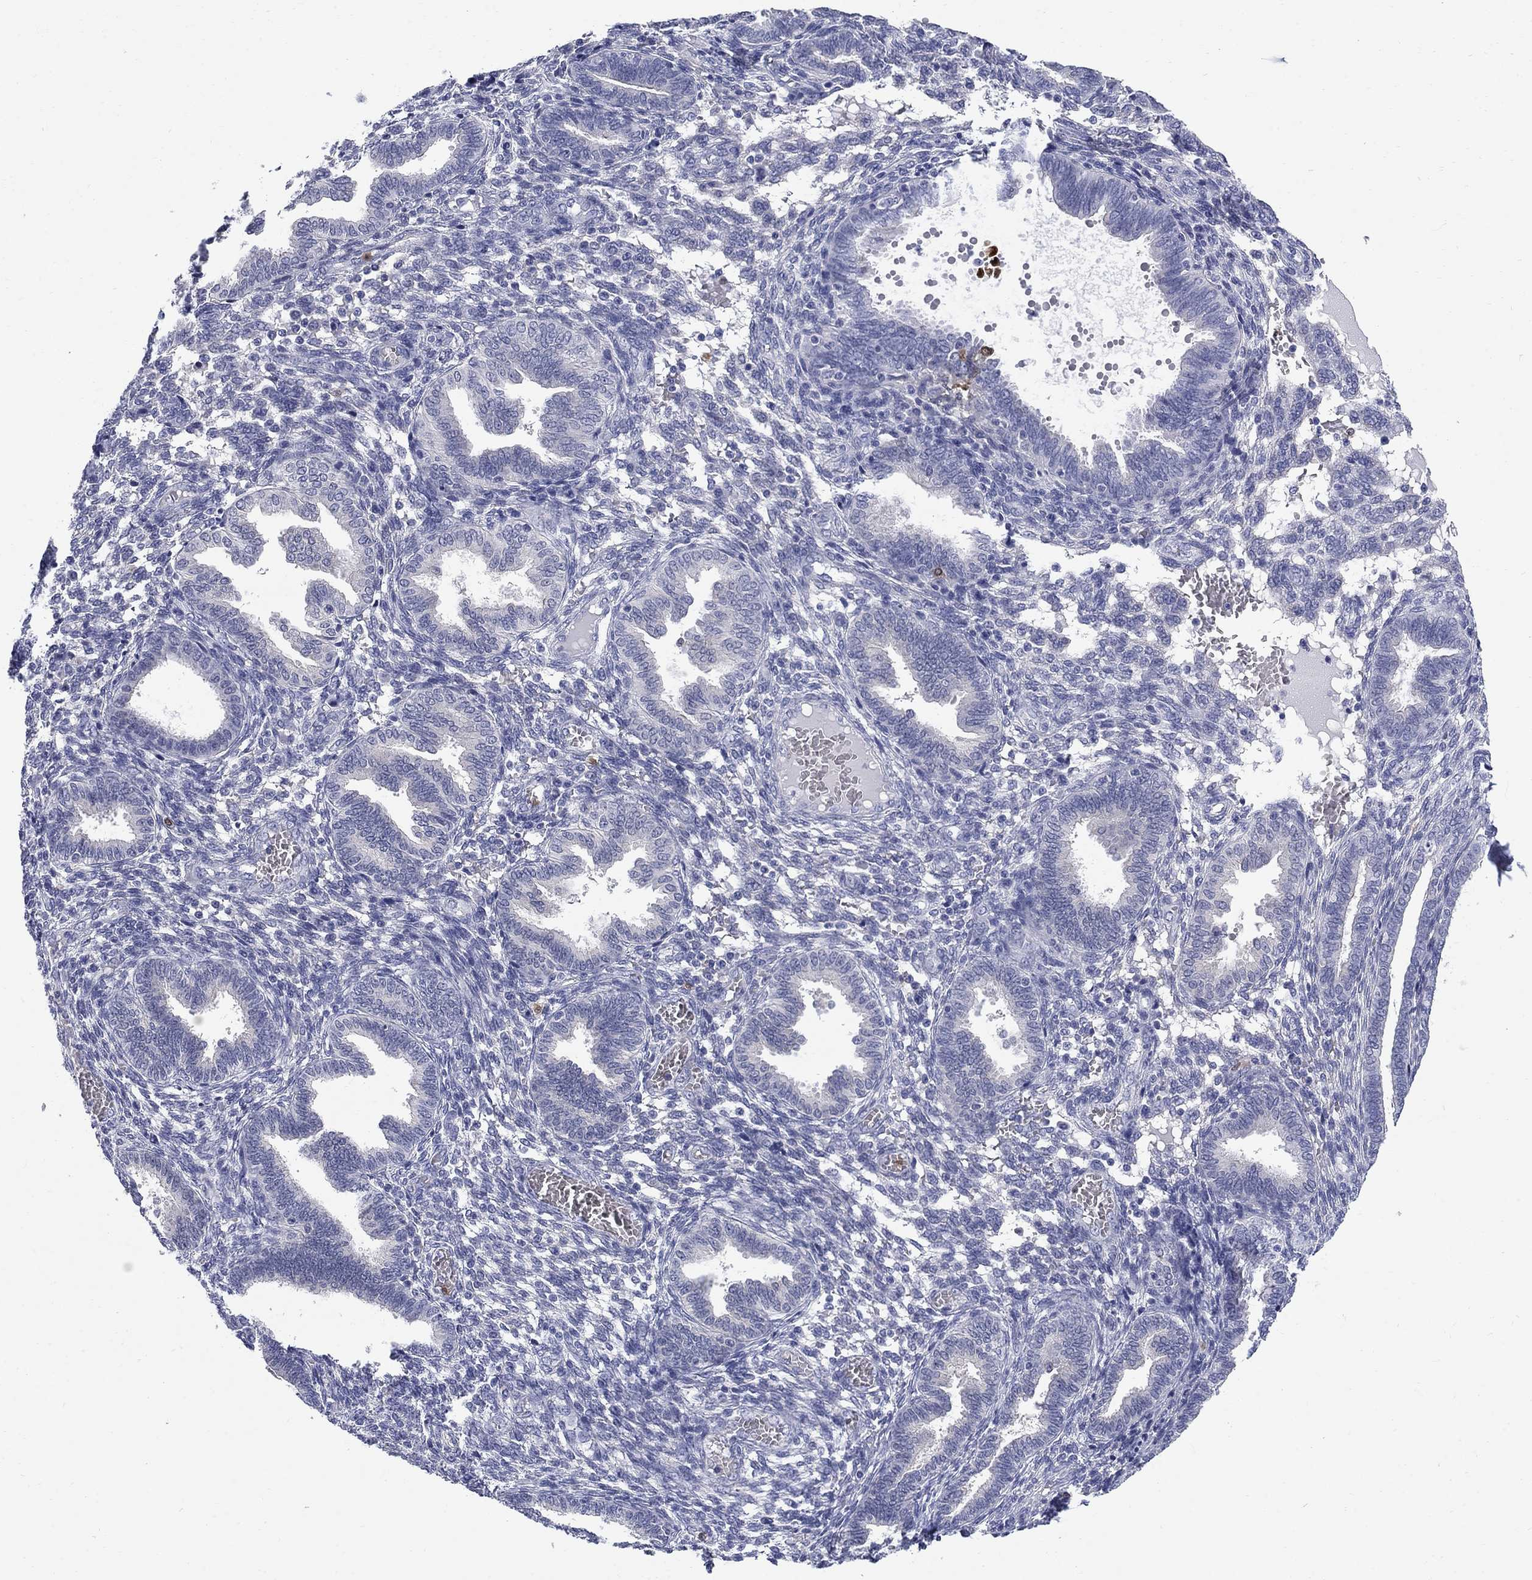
{"staining": {"intensity": "negative", "quantity": "none", "location": "none"}, "tissue": "endometrium", "cell_type": "Cells in endometrial stroma", "image_type": "normal", "snomed": [{"axis": "morphology", "description": "Normal tissue, NOS"}, {"axis": "topography", "description": "Endometrium"}], "caption": "The micrograph exhibits no staining of cells in endometrial stroma in normal endometrium.", "gene": "SERPINB2", "patient": {"sex": "female", "age": 42}}